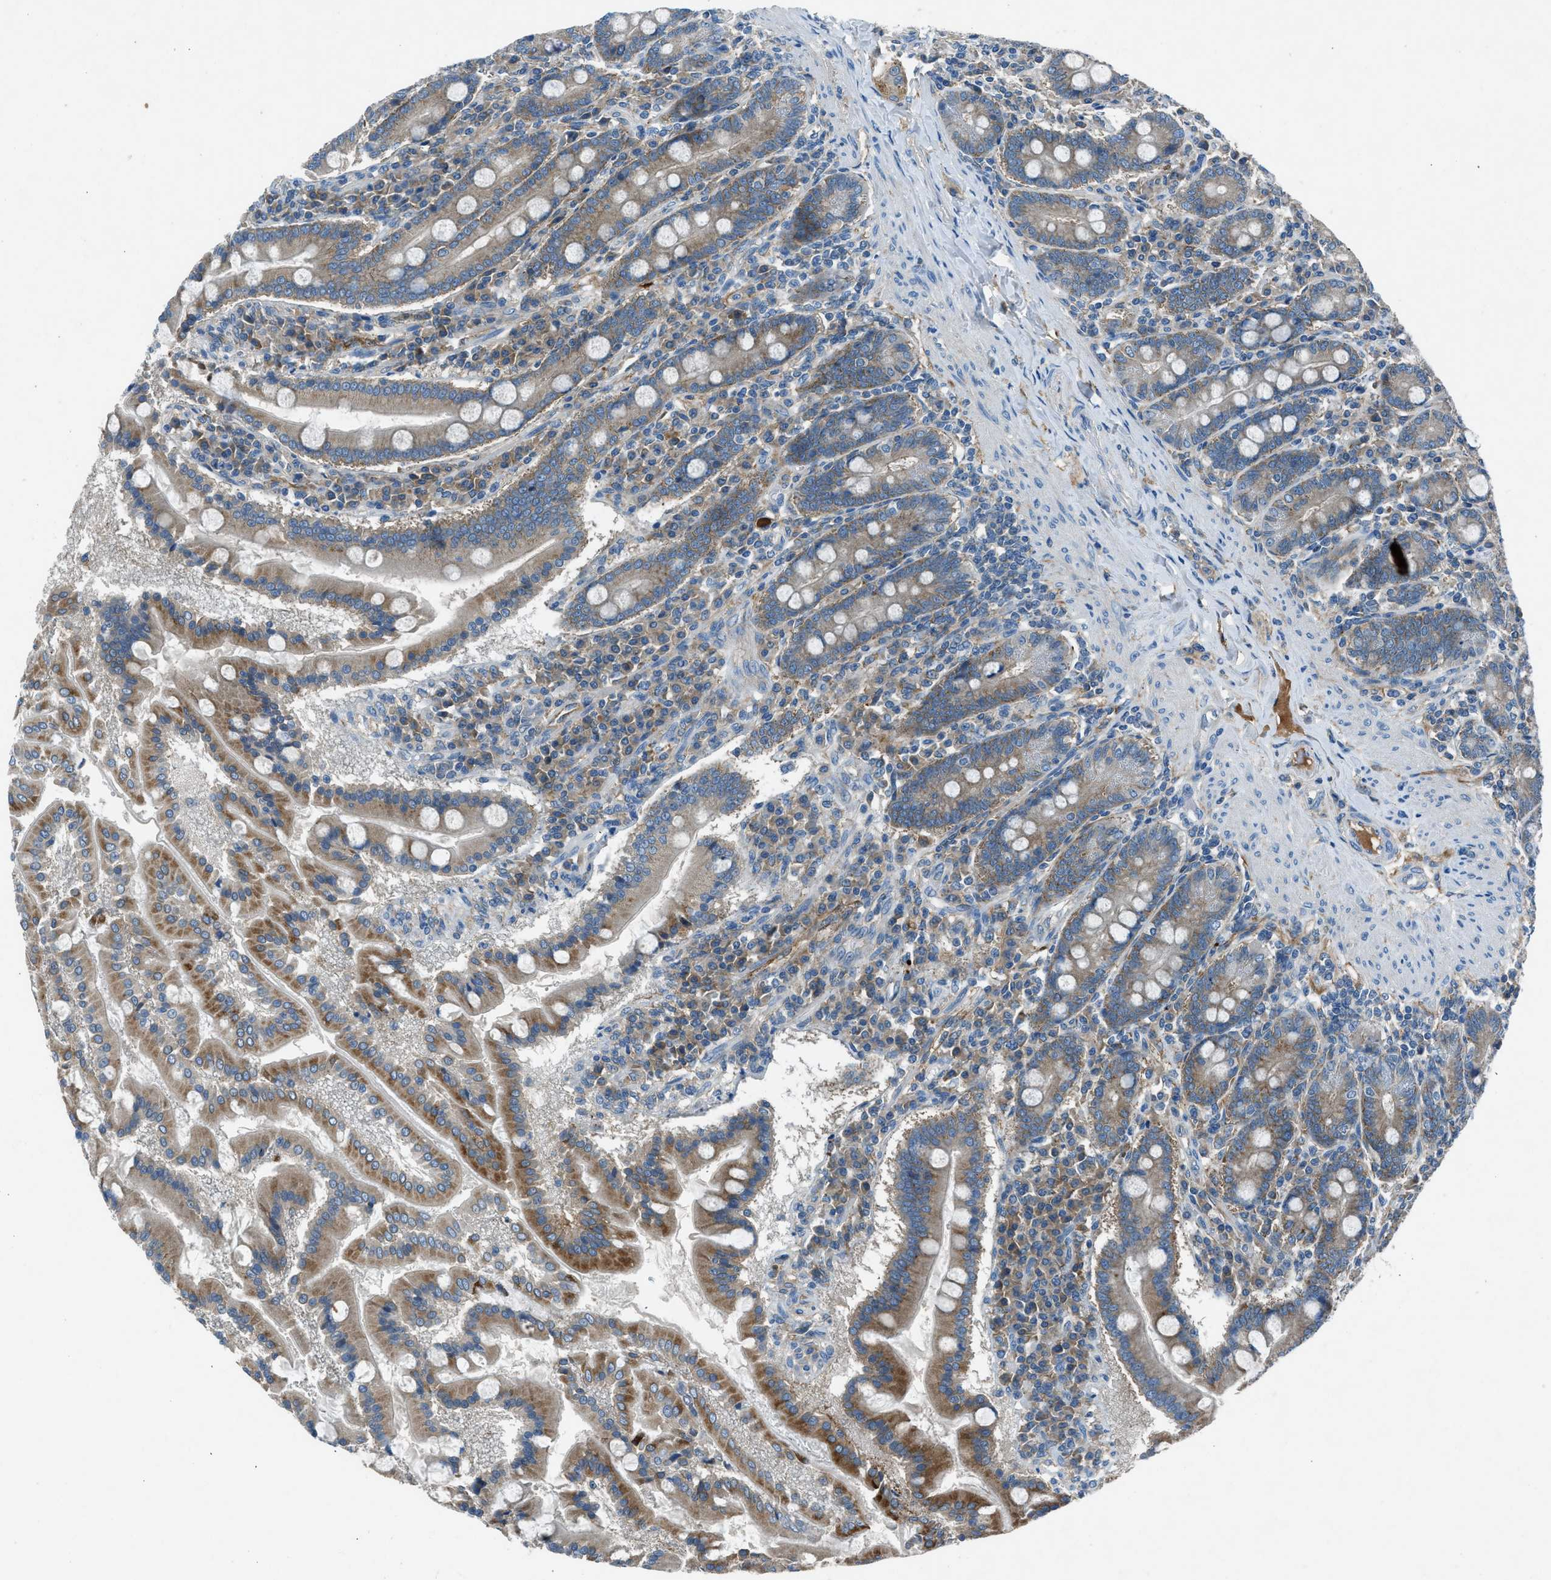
{"staining": {"intensity": "strong", "quantity": ">75%", "location": "cytoplasmic/membranous"}, "tissue": "duodenum", "cell_type": "Glandular cells", "image_type": "normal", "snomed": [{"axis": "morphology", "description": "Normal tissue, NOS"}, {"axis": "topography", "description": "Duodenum"}], "caption": "Brown immunohistochemical staining in normal duodenum reveals strong cytoplasmic/membranous expression in approximately >75% of glandular cells. The staining was performed using DAB to visualize the protein expression in brown, while the nuclei were stained in blue with hematoxylin (Magnification: 20x).", "gene": "BMP1", "patient": {"sex": "male", "age": 50}}